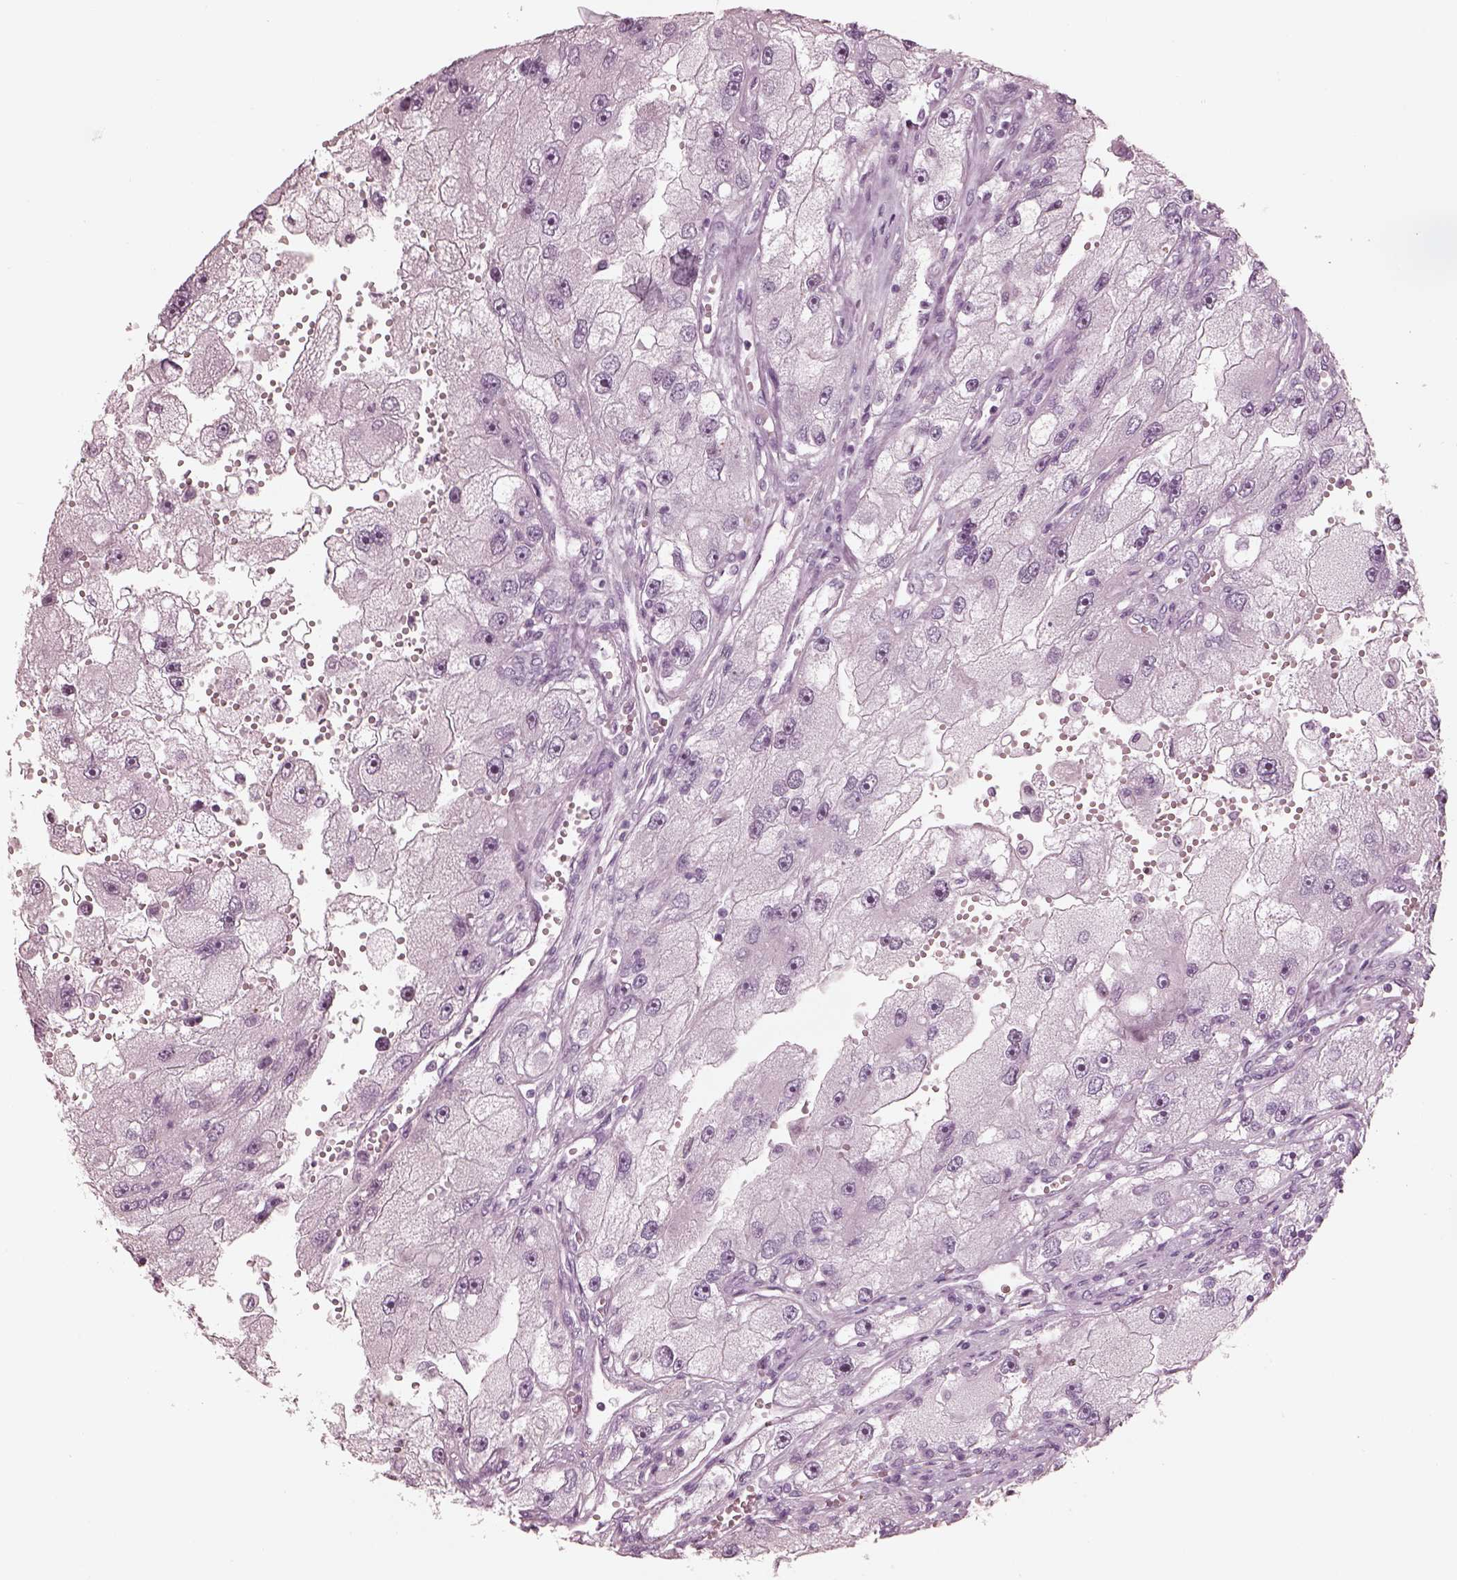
{"staining": {"intensity": "negative", "quantity": "none", "location": "none"}, "tissue": "renal cancer", "cell_type": "Tumor cells", "image_type": "cancer", "snomed": [{"axis": "morphology", "description": "Adenocarcinoma, NOS"}, {"axis": "topography", "description": "Kidney"}], "caption": "High power microscopy photomicrograph of an IHC photomicrograph of renal cancer (adenocarcinoma), revealing no significant staining in tumor cells.", "gene": "KRTAP24-1", "patient": {"sex": "male", "age": 63}}